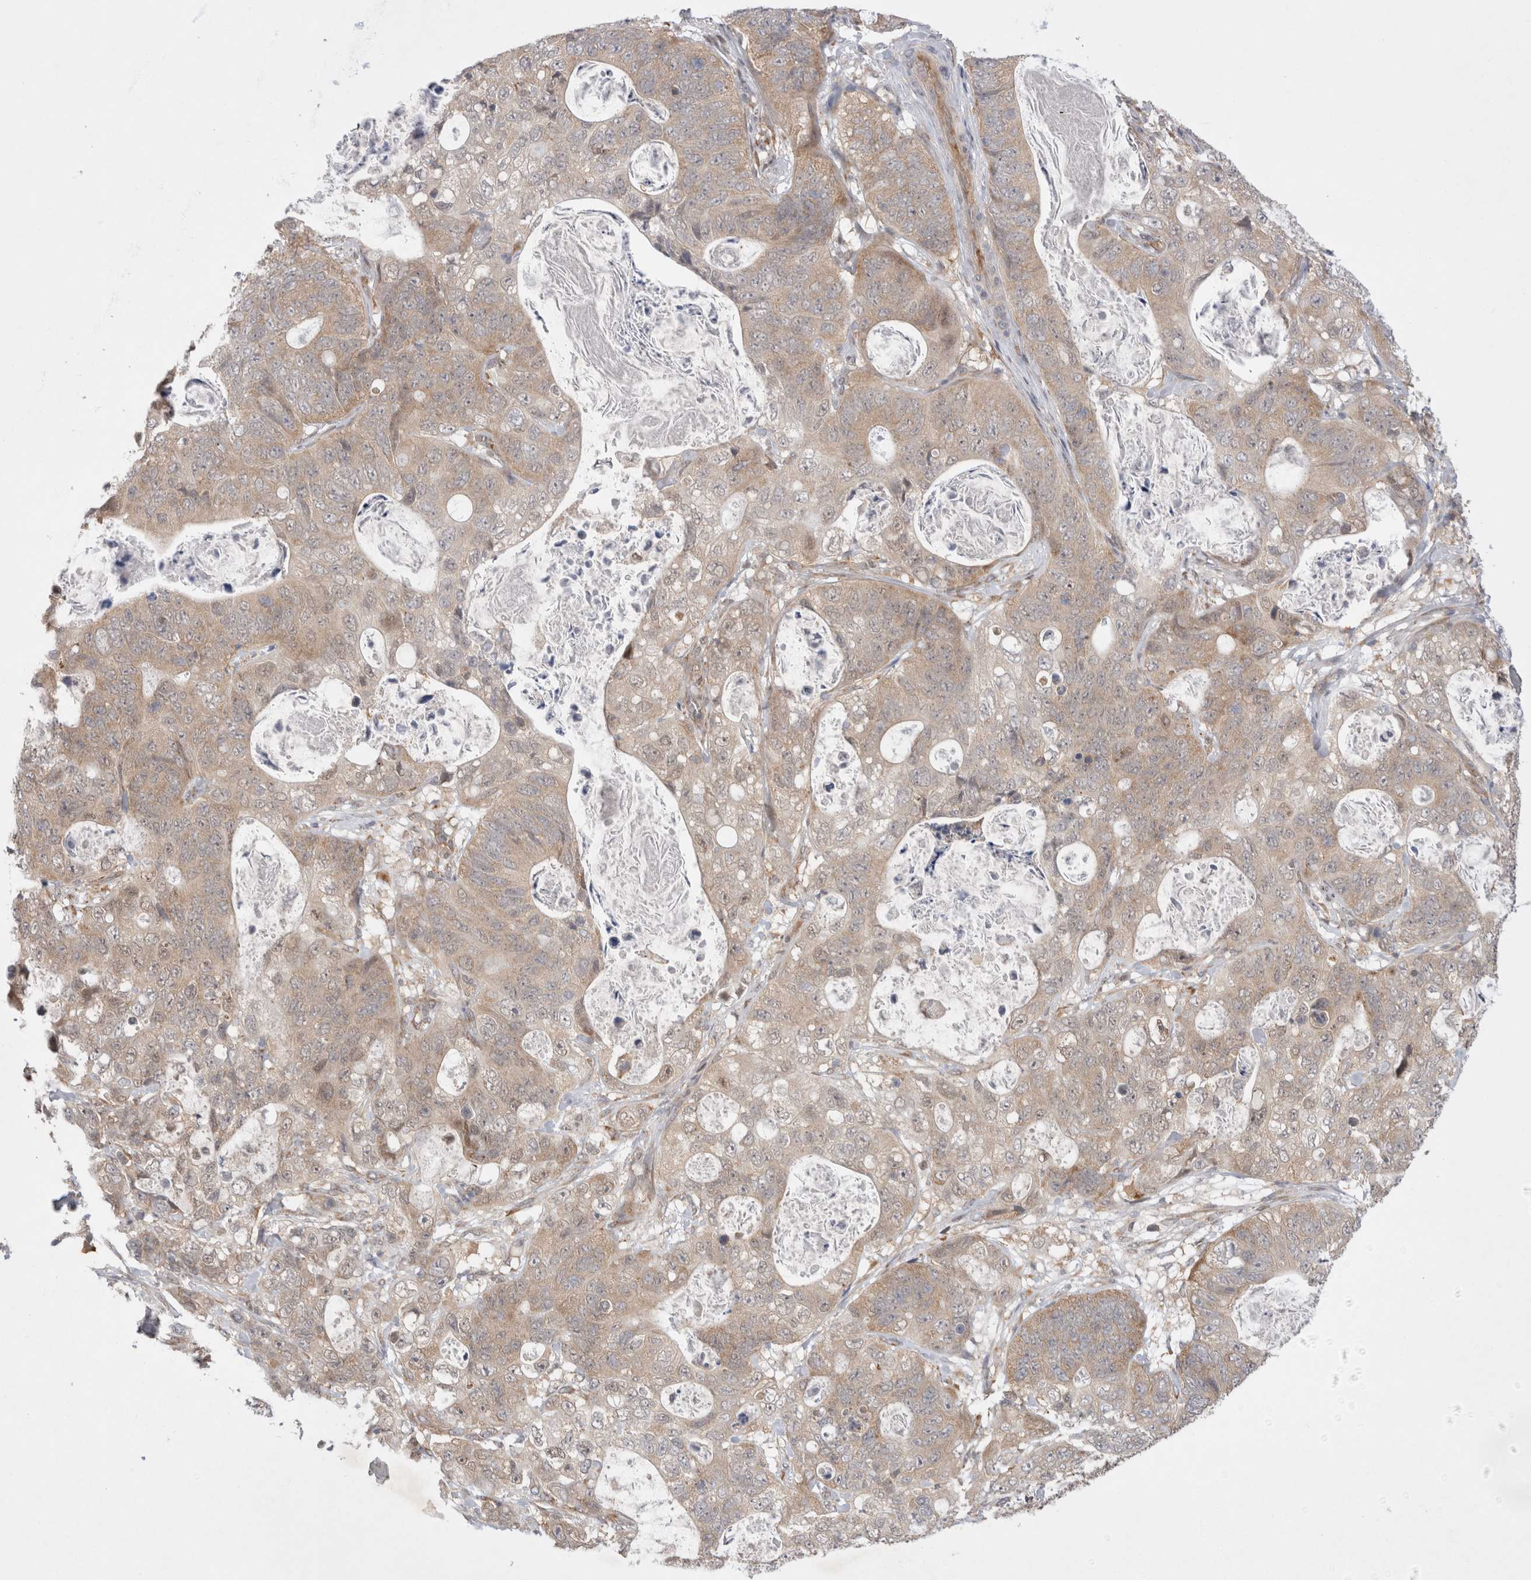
{"staining": {"intensity": "weak", "quantity": ">75%", "location": "cytoplasmic/membranous"}, "tissue": "stomach cancer", "cell_type": "Tumor cells", "image_type": "cancer", "snomed": [{"axis": "morphology", "description": "Normal tissue, NOS"}, {"axis": "morphology", "description": "Adenocarcinoma, NOS"}, {"axis": "topography", "description": "Stomach"}], "caption": "Stomach cancer (adenocarcinoma) was stained to show a protein in brown. There is low levels of weak cytoplasmic/membranous expression in about >75% of tumor cells.", "gene": "EIF3E", "patient": {"sex": "female", "age": 89}}